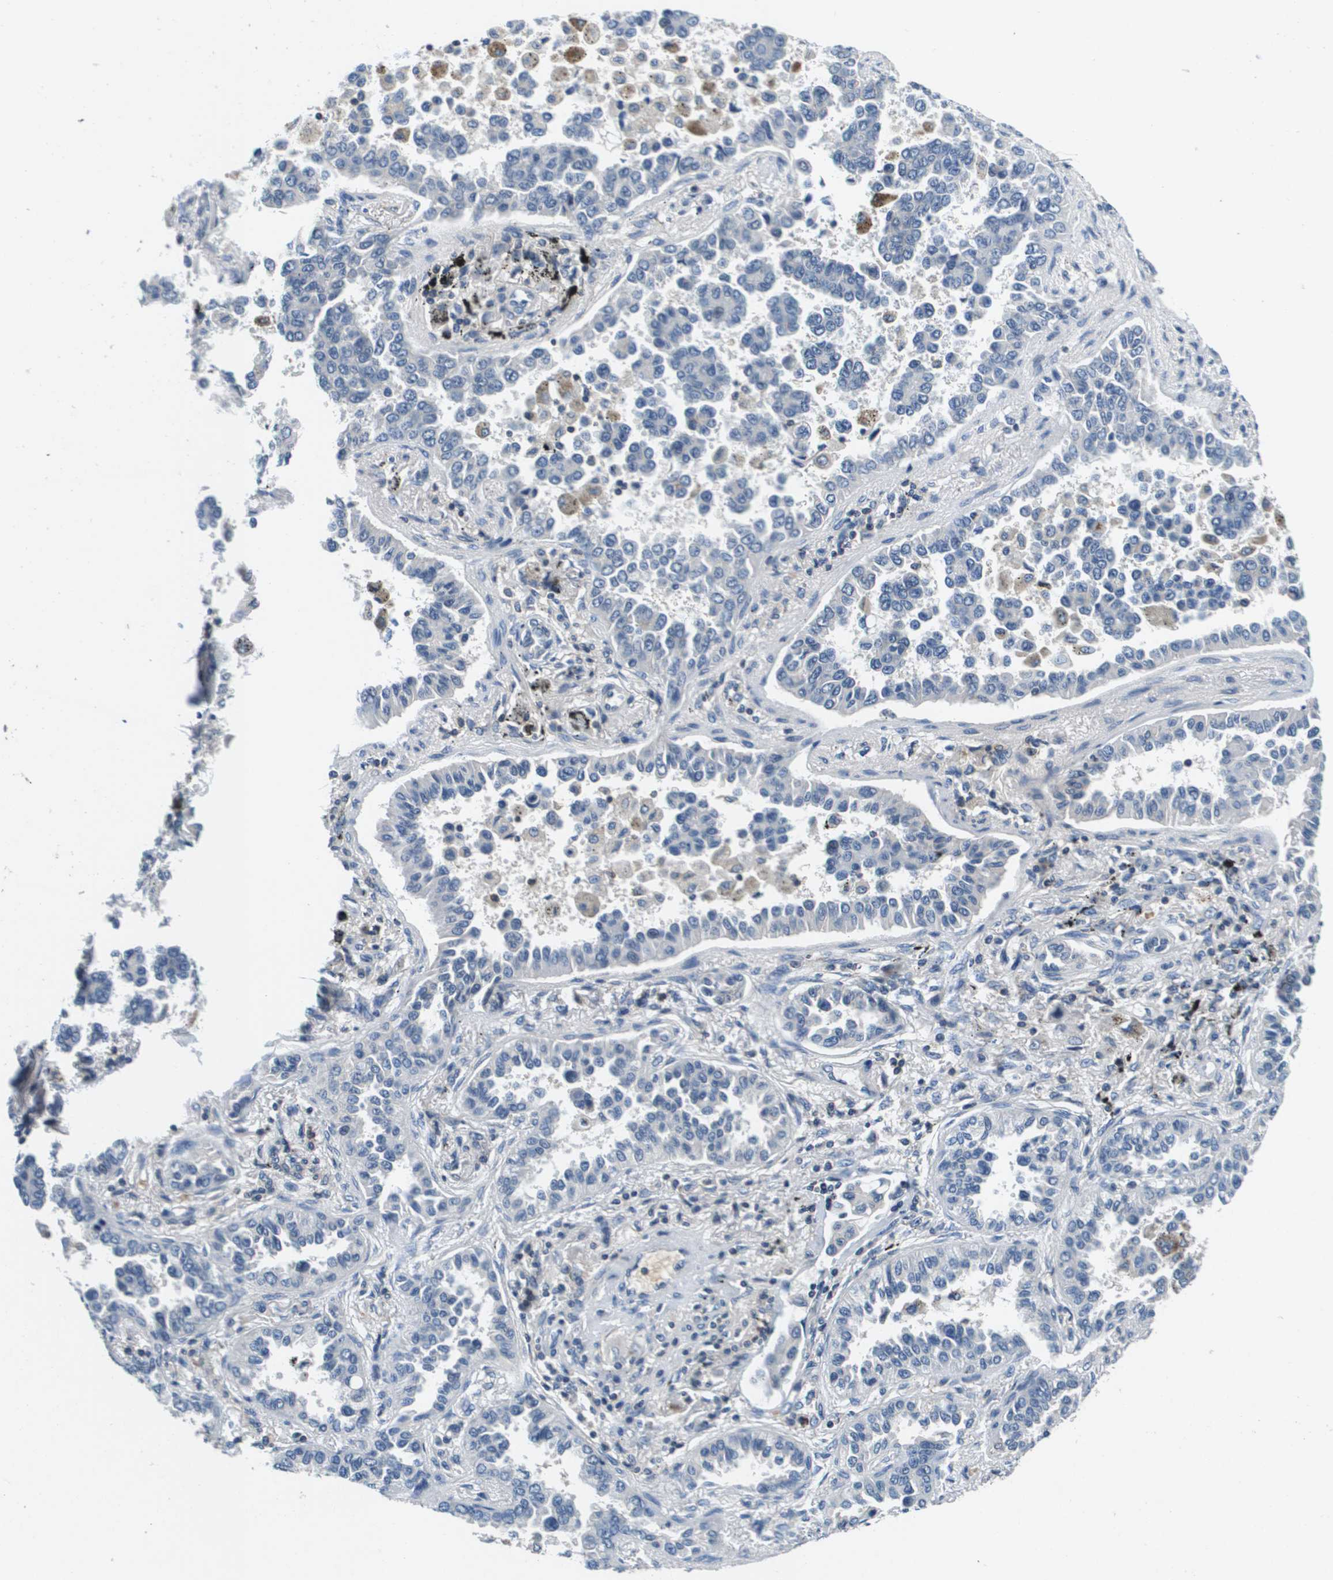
{"staining": {"intensity": "negative", "quantity": "none", "location": "none"}, "tissue": "lung cancer", "cell_type": "Tumor cells", "image_type": "cancer", "snomed": [{"axis": "morphology", "description": "Normal tissue, NOS"}, {"axis": "morphology", "description": "Adenocarcinoma, NOS"}, {"axis": "topography", "description": "Lung"}], "caption": "This micrograph is of lung cancer stained with immunohistochemistry (IHC) to label a protein in brown with the nuclei are counter-stained blue. There is no expression in tumor cells.", "gene": "KCNQ5", "patient": {"sex": "male", "age": 59}}